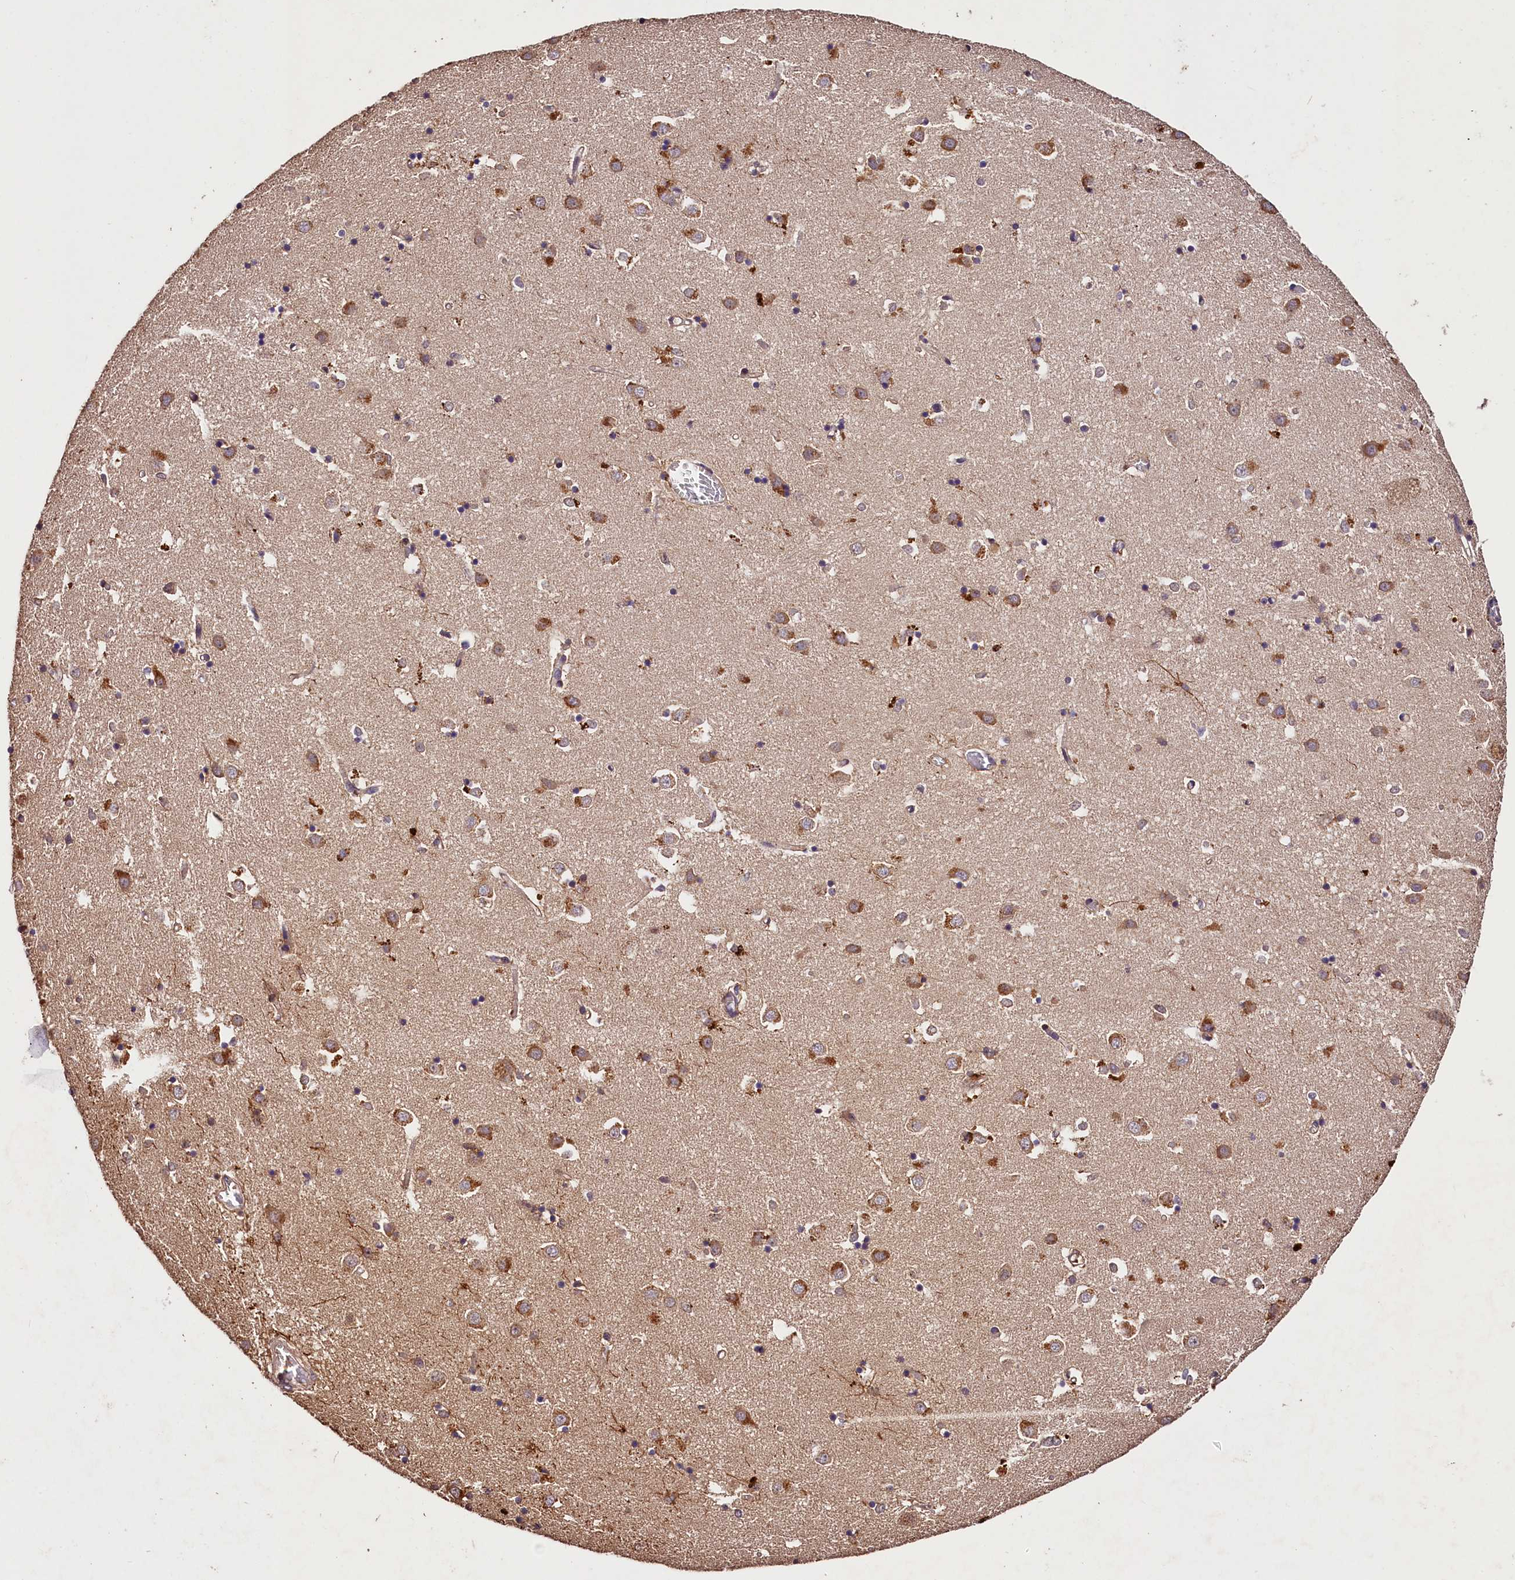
{"staining": {"intensity": "moderate", "quantity": "<25%", "location": "cytoplasmic/membranous"}, "tissue": "caudate", "cell_type": "Glial cells", "image_type": "normal", "snomed": [{"axis": "morphology", "description": "Normal tissue, NOS"}, {"axis": "topography", "description": "Lateral ventricle wall"}], "caption": "Protein expression analysis of unremarkable caudate demonstrates moderate cytoplasmic/membranous positivity in about <25% of glial cells.", "gene": "KPTN", "patient": {"sex": "male", "age": 70}}